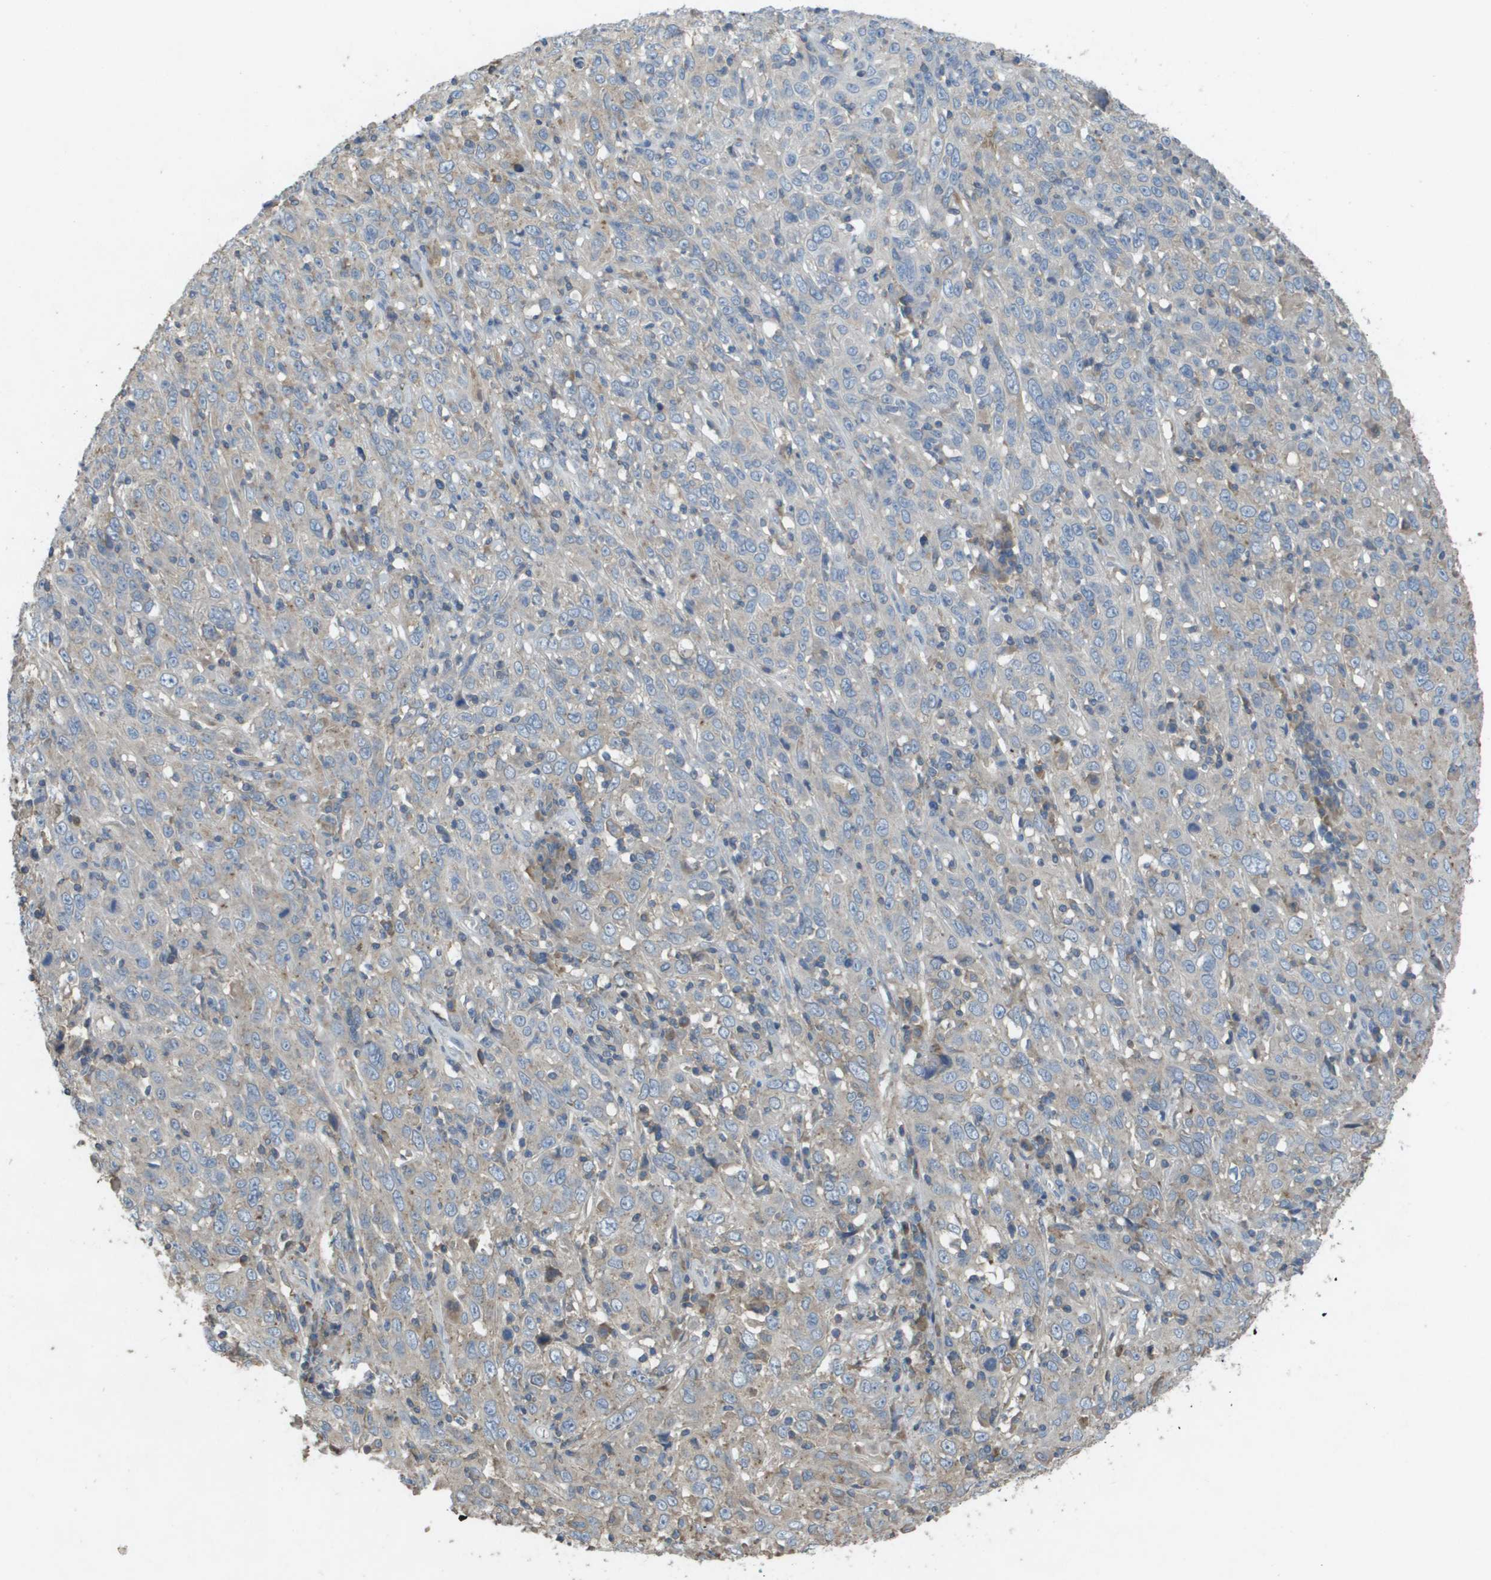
{"staining": {"intensity": "negative", "quantity": "none", "location": "none"}, "tissue": "cervical cancer", "cell_type": "Tumor cells", "image_type": "cancer", "snomed": [{"axis": "morphology", "description": "Squamous cell carcinoma, NOS"}, {"axis": "topography", "description": "Cervix"}], "caption": "There is no significant expression in tumor cells of cervical cancer (squamous cell carcinoma). The staining is performed using DAB (3,3'-diaminobenzidine) brown chromogen with nuclei counter-stained in using hematoxylin.", "gene": "CLCA4", "patient": {"sex": "female", "age": 46}}